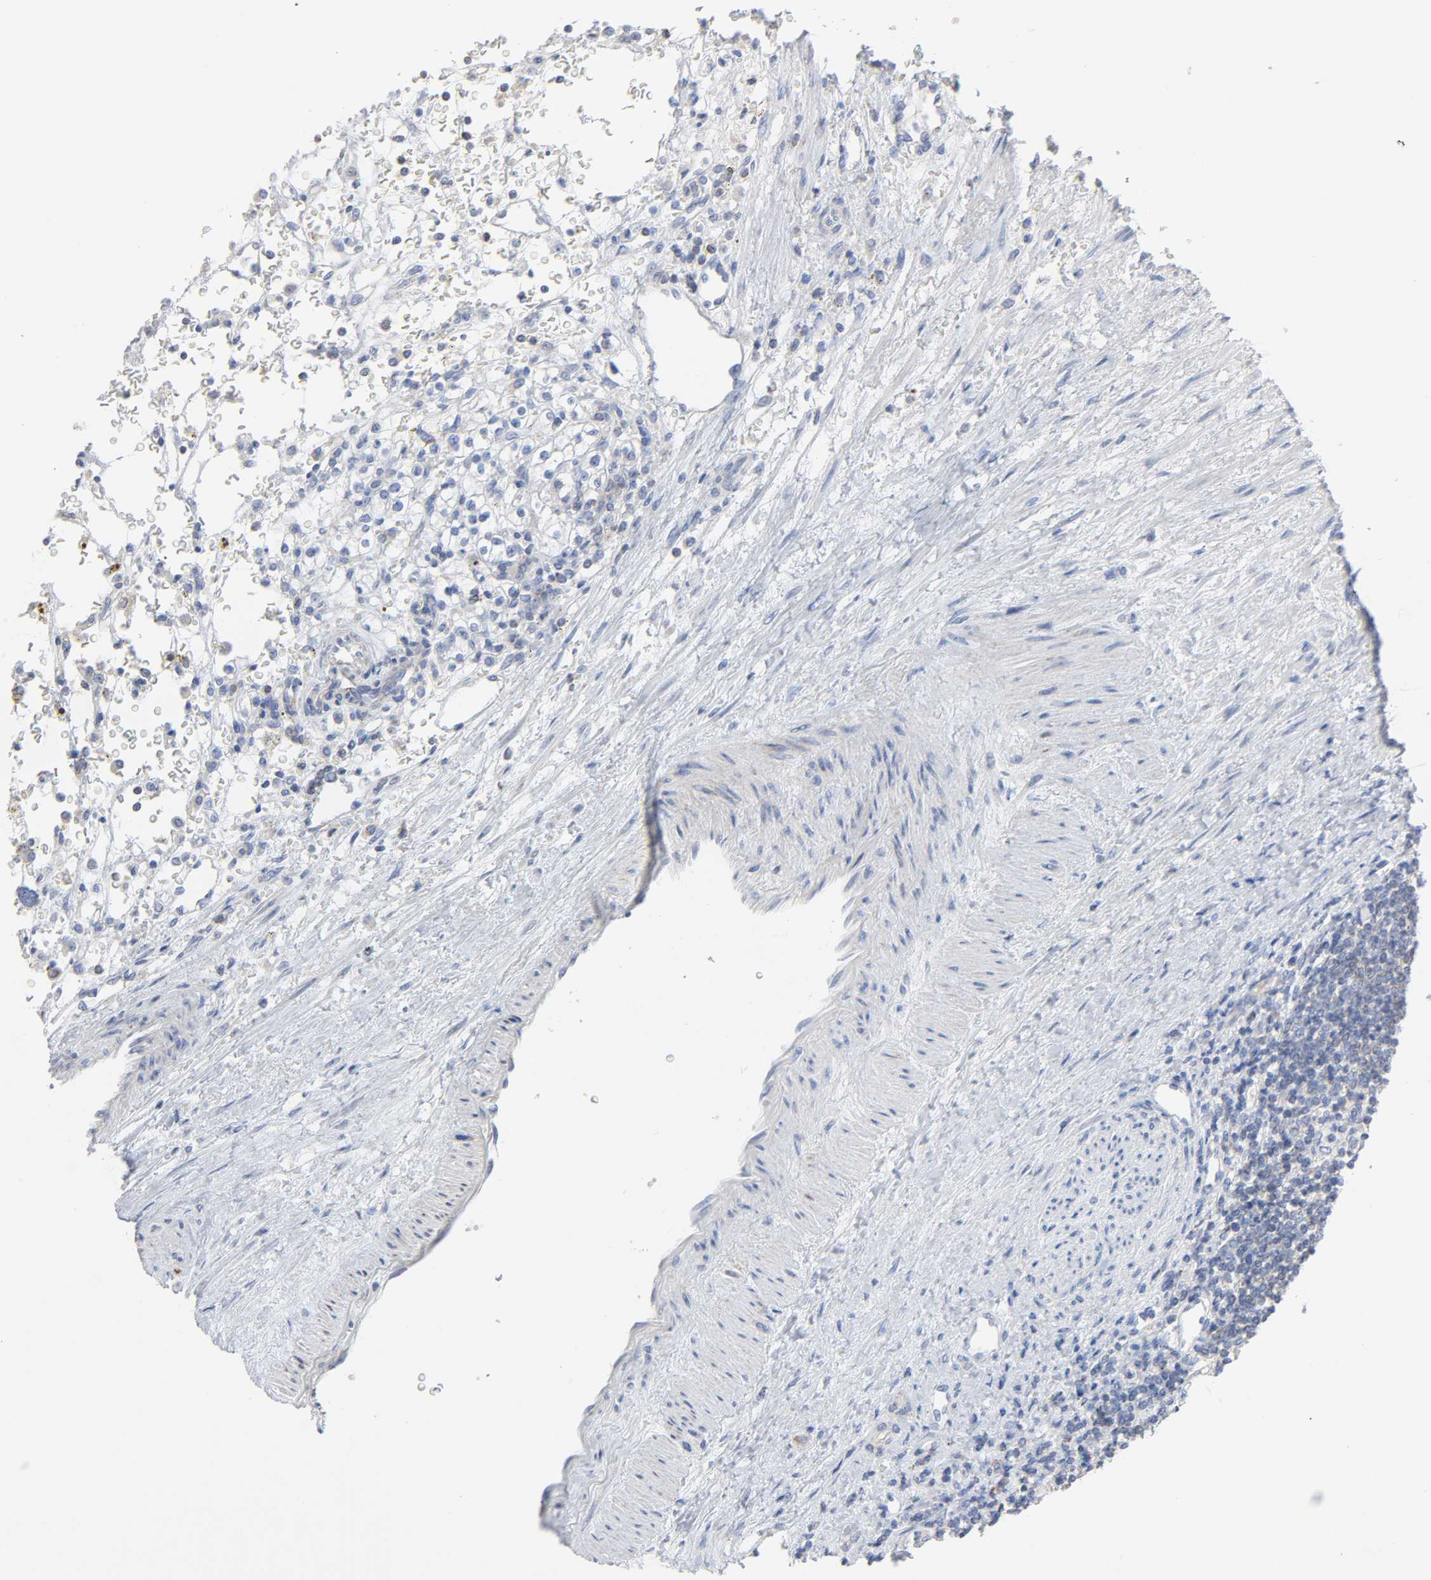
{"staining": {"intensity": "negative", "quantity": "none", "location": "none"}, "tissue": "renal cancer", "cell_type": "Tumor cells", "image_type": "cancer", "snomed": [{"axis": "morphology", "description": "Normal tissue, NOS"}, {"axis": "morphology", "description": "Adenocarcinoma, NOS"}, {"axis": "topography", "description": "Kidney"}], "caption": "Renal adenocarcinoma was stained to show a protein in brown. There is no significant expression in tumor cells.", "gene": "SYT16", "patient": {"sex": "female", "age": 55}}